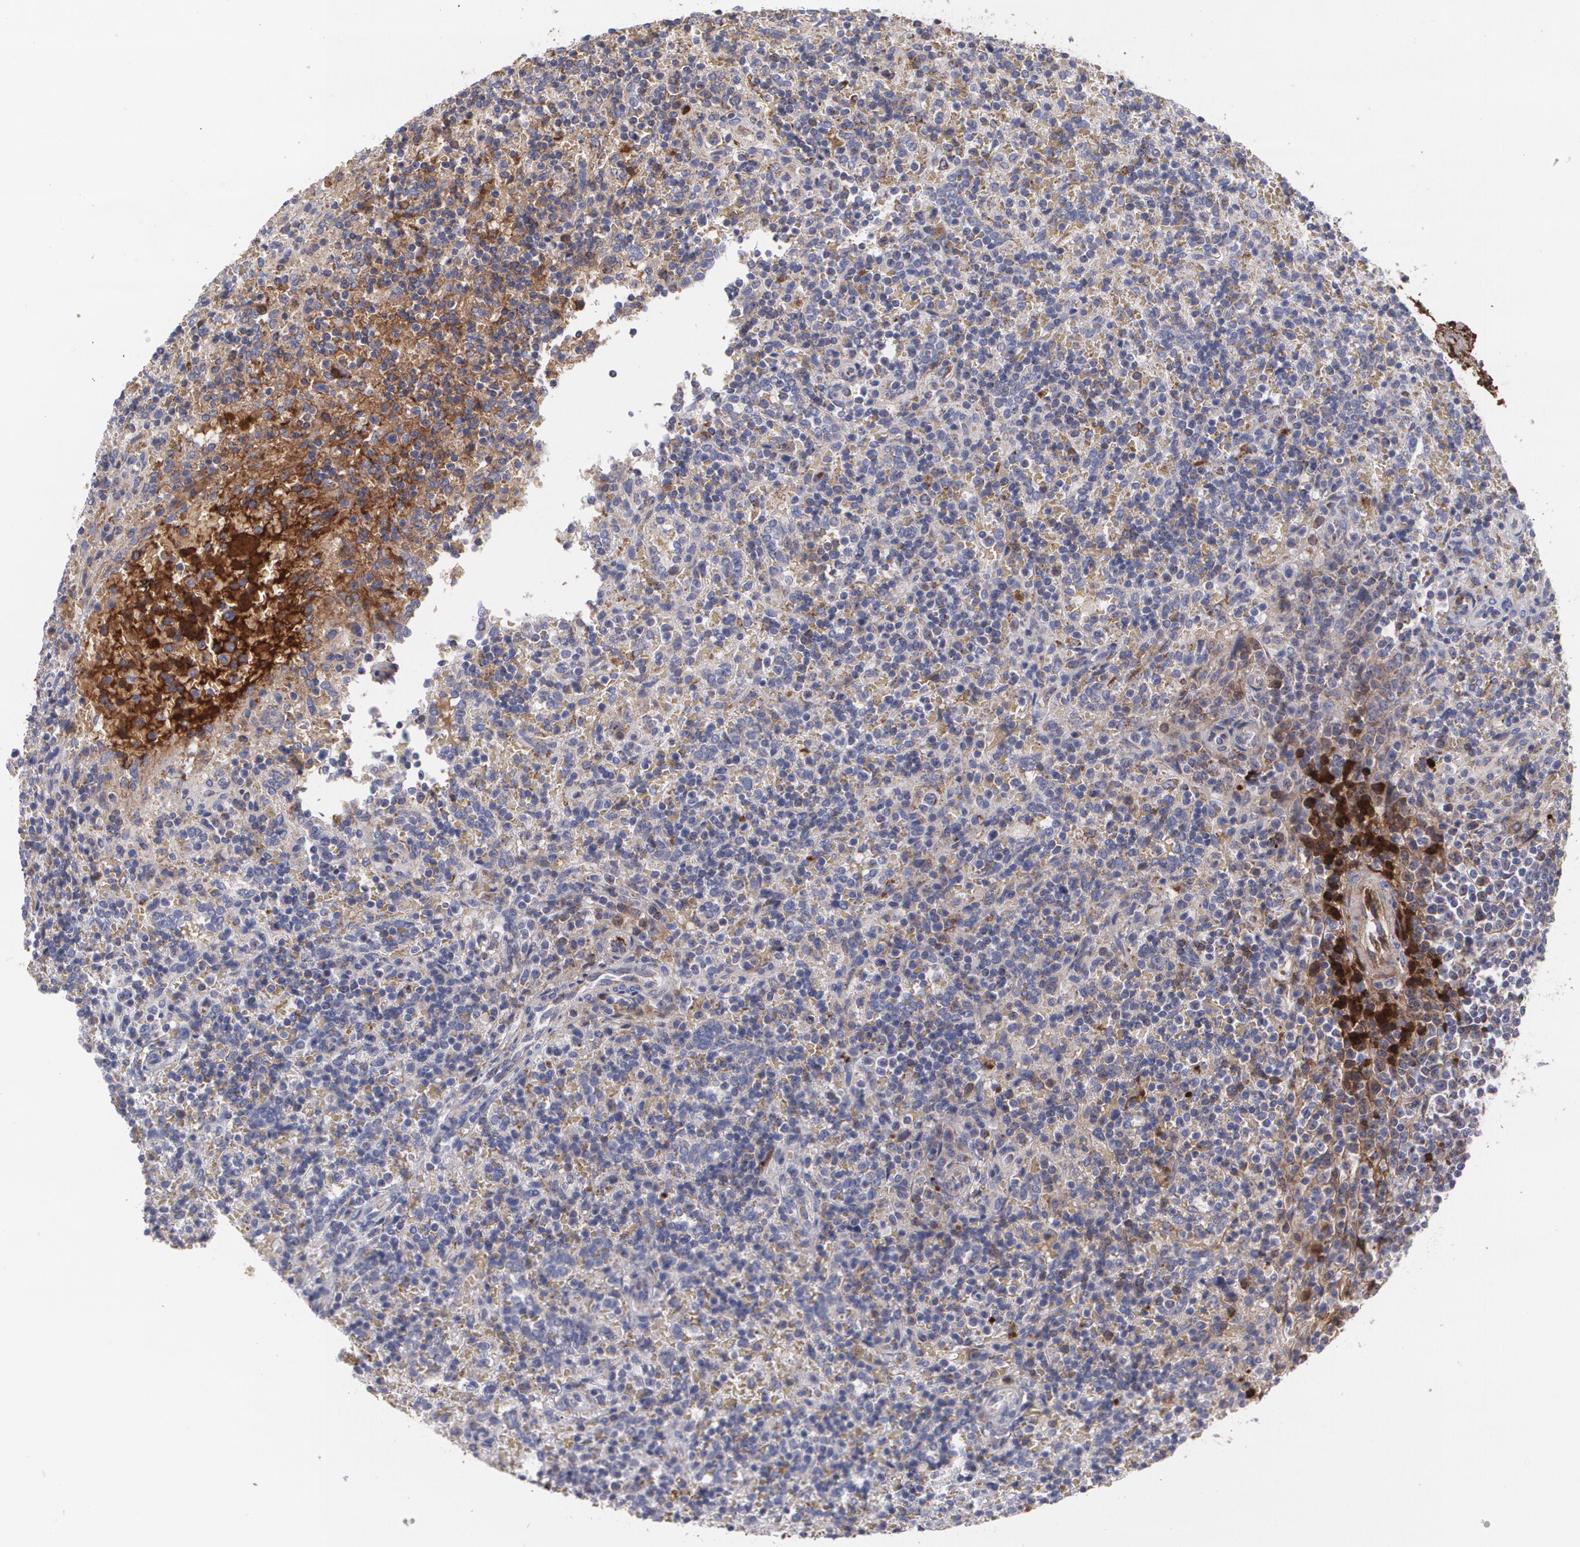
{"staining": {"intensity": "weak", "quantity": "<25%", "location": "cytoplasmic/membranous"}, "tissue": "lymphoma", "cell_type": "Tumor cells", "image_type": "cancer", "snomed": [{"axis": "morphology", "description": "Malignant lymphoma, non-Hodgkin's type, Low grade"}, {"axis": "topography", "description": "Spleen"}], "caption": "A histopathology image of human lymphoma is negative for staining in tumor cells.", "gene": "FBLN1", "patient": {"sex": "male", "age": 67}}